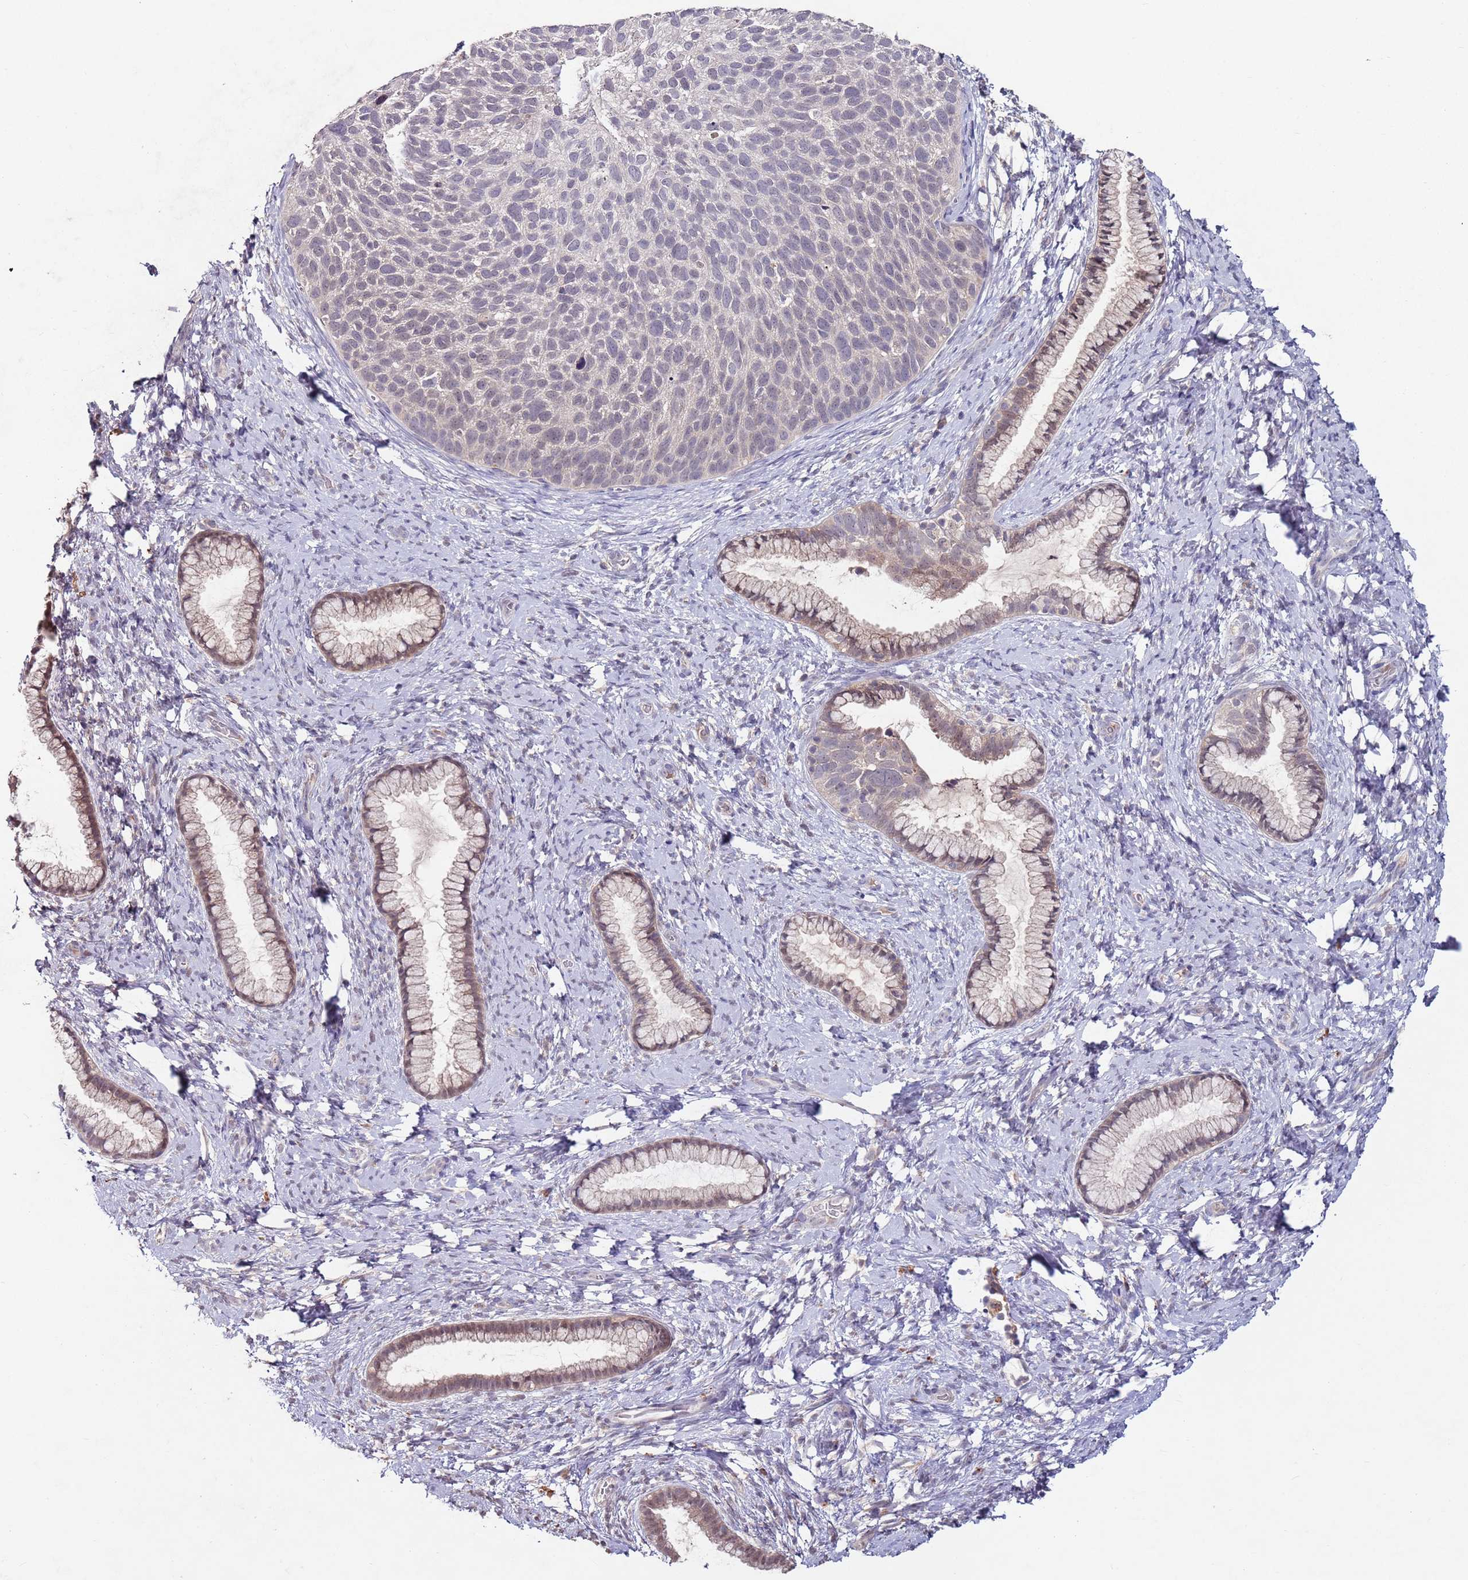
{"staining": {"intensity": "negative", "quantity": "none", "location": "none"}, "tissue": "cervical cancer", "cell_type": "Tumor cells", "image_type": "cancer", "snomed": [{"axis": "morphology", "description": "Squamous cell carcinoma, NOS"}, {"axis": "topography", "description": "Cervix"}], "caption": "An immunohistochemistry micrograph of cervical cancer (squamous cell carcinoma) is shown. There is no staining in tumor cells of cervical cancer (squamous cell carcinoma).", "gene": "NRDE2", "patient": {"sex": "female", "age": 80}}